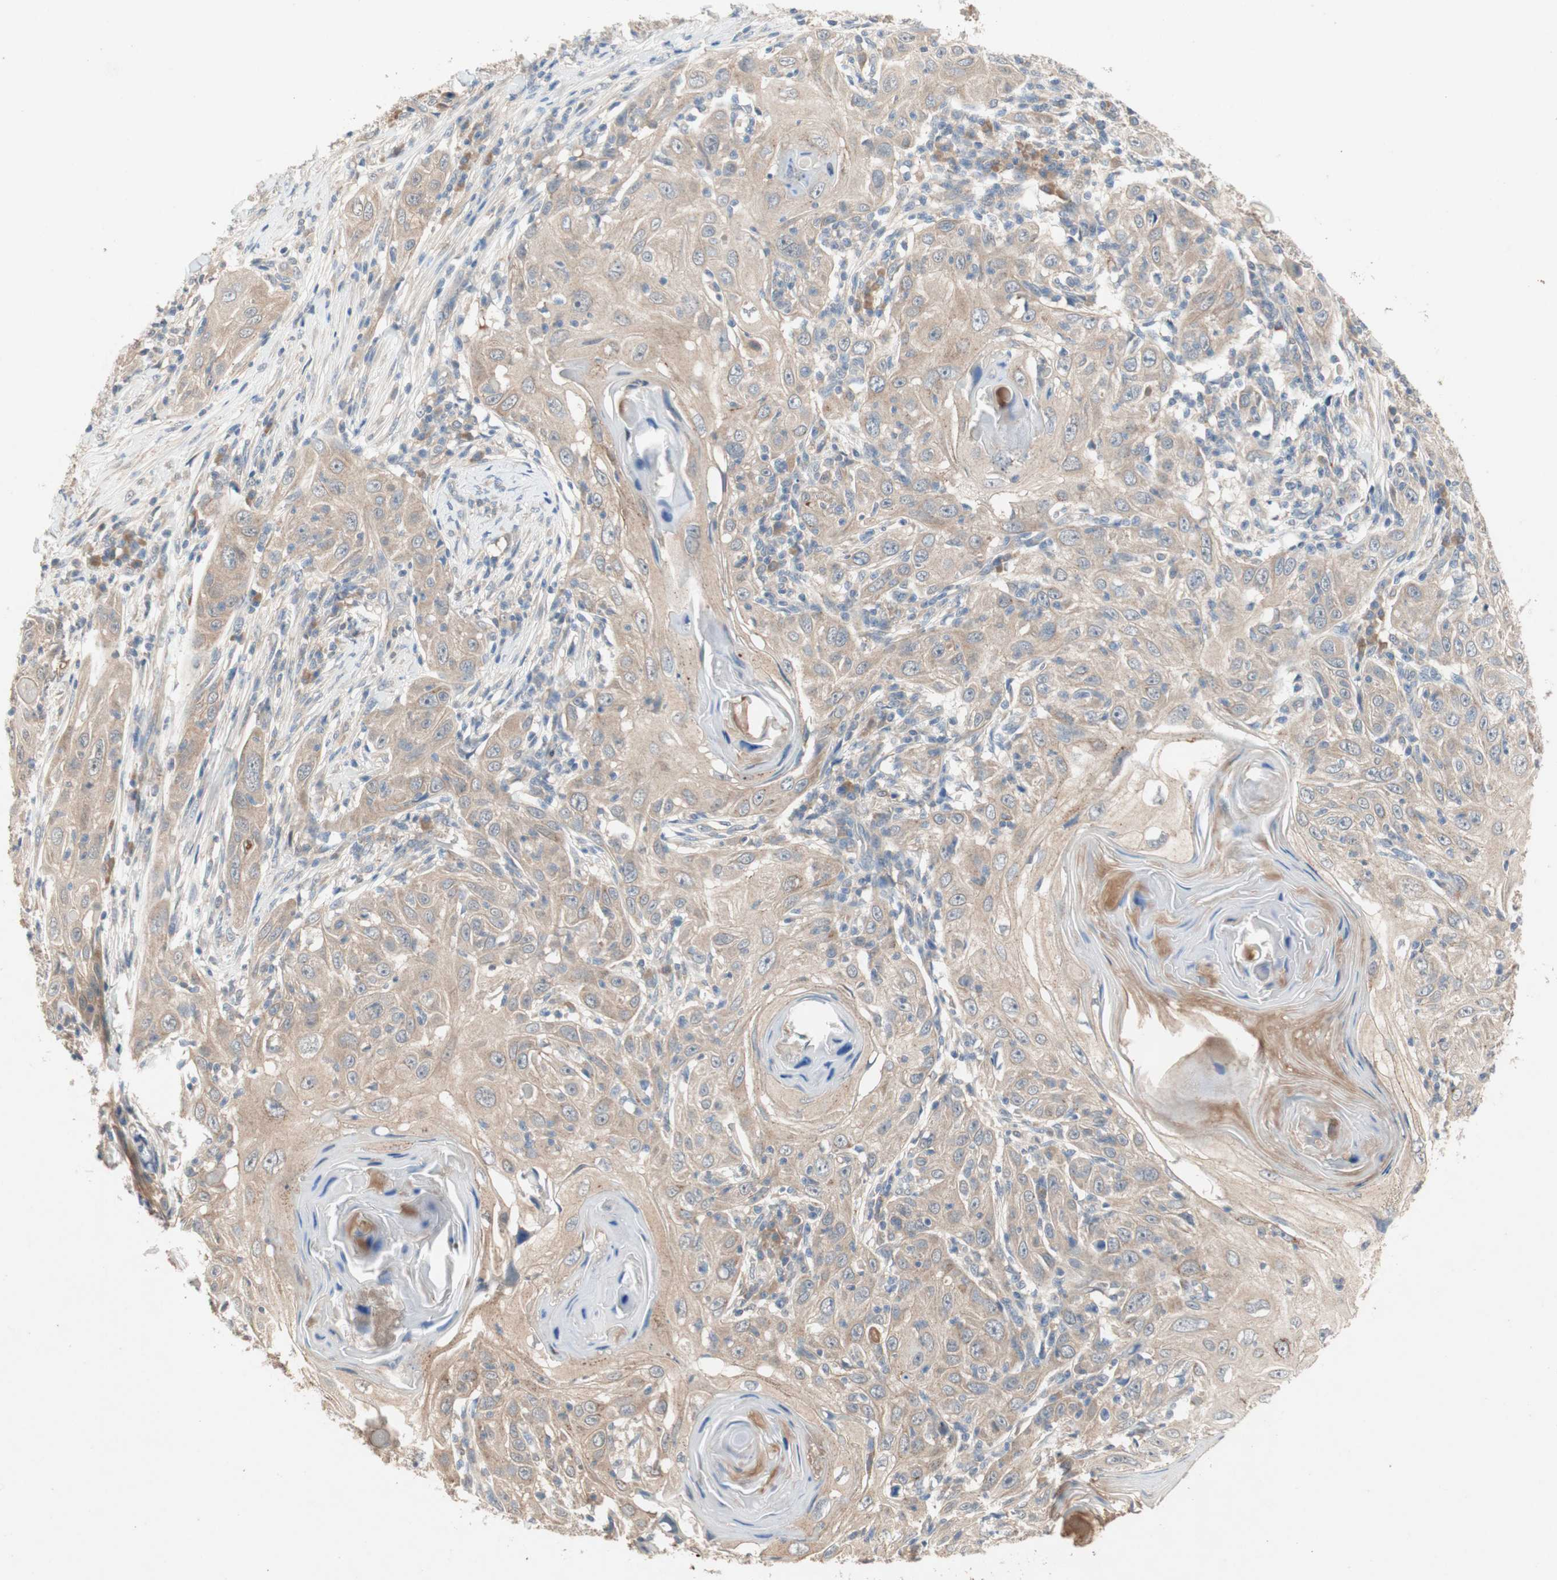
{"staining": {"intensity": "weak", "quantity": ">75%", "location": "cytoplasmic/membranous"}, "tissue": "skin cancer", "cell_type": "Tumor cells", "image_type": "cancer", "snomed": [{"axis": "morphology", "description": "Squamous cell carcinoma, NOS"}, {"axis": "topography", "description": "Skin"}], "caption": "Tumor cells reveal low levels of weak cytoplasmic/membranous staining in about >75% of cells in human skin cancer. Nuclei are stained in blue.", "gene": "NCLN", "patient": {"sex": "female", "age": 88}}